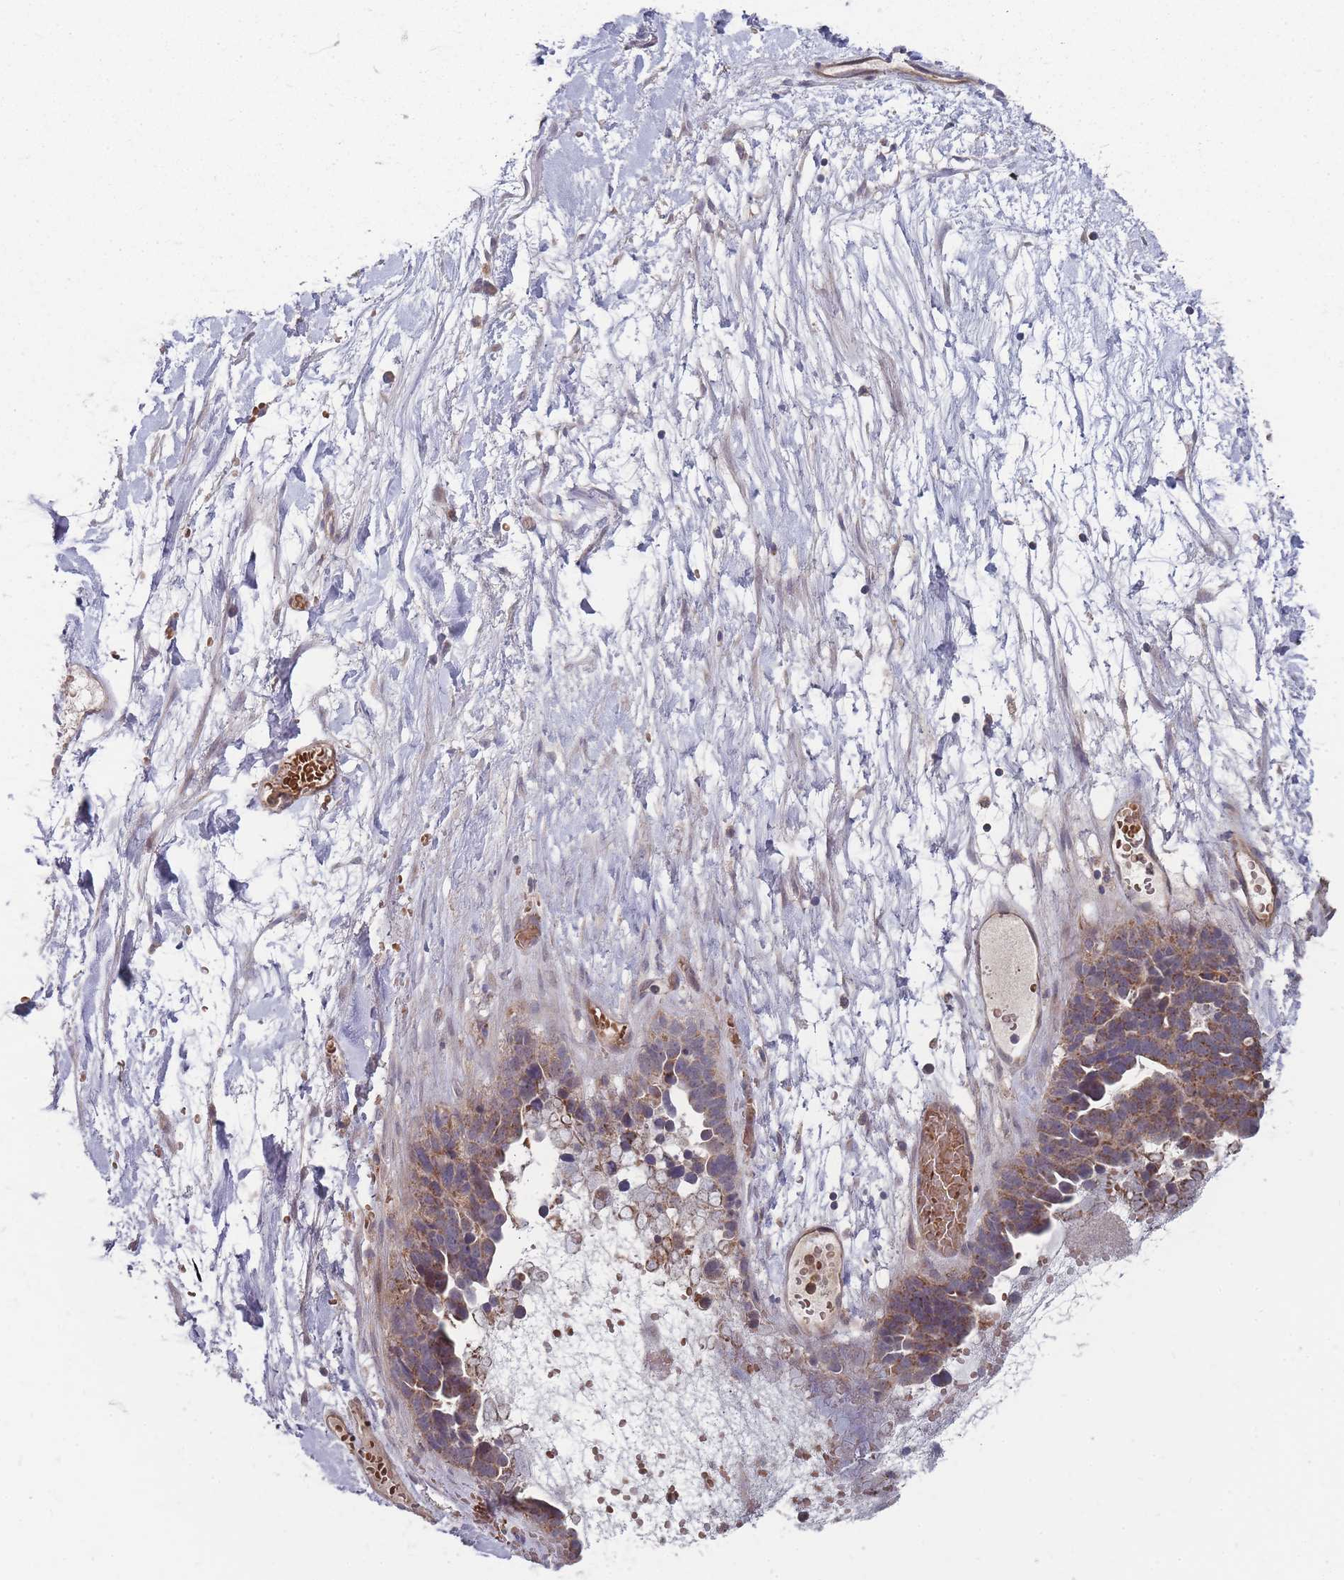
{"staining": {"intensity": "moderate", "quantity": ">75%", "location": "cytoplasmic/membranous"}, "tissue": "ovarian cancer", "cell_type": "Tumor cells", "image_type": "cancer", "snomed": [{"axis": "morphology", "description": "Cystadenocarcinoma, serous, NOS"}, {"axis": "topography", "description": "Ovary"}], "caption": "Protein analysis of ovarian cancer tissue demonstrates moderate cytoplasmic/membranous staining in about >75% of tumor cells. Immunohistochemistry stains the protein in brown and the nuclei are stained blue.", "gene": "SLC35B4", "patient": {"sex": "female", "age": 54}}